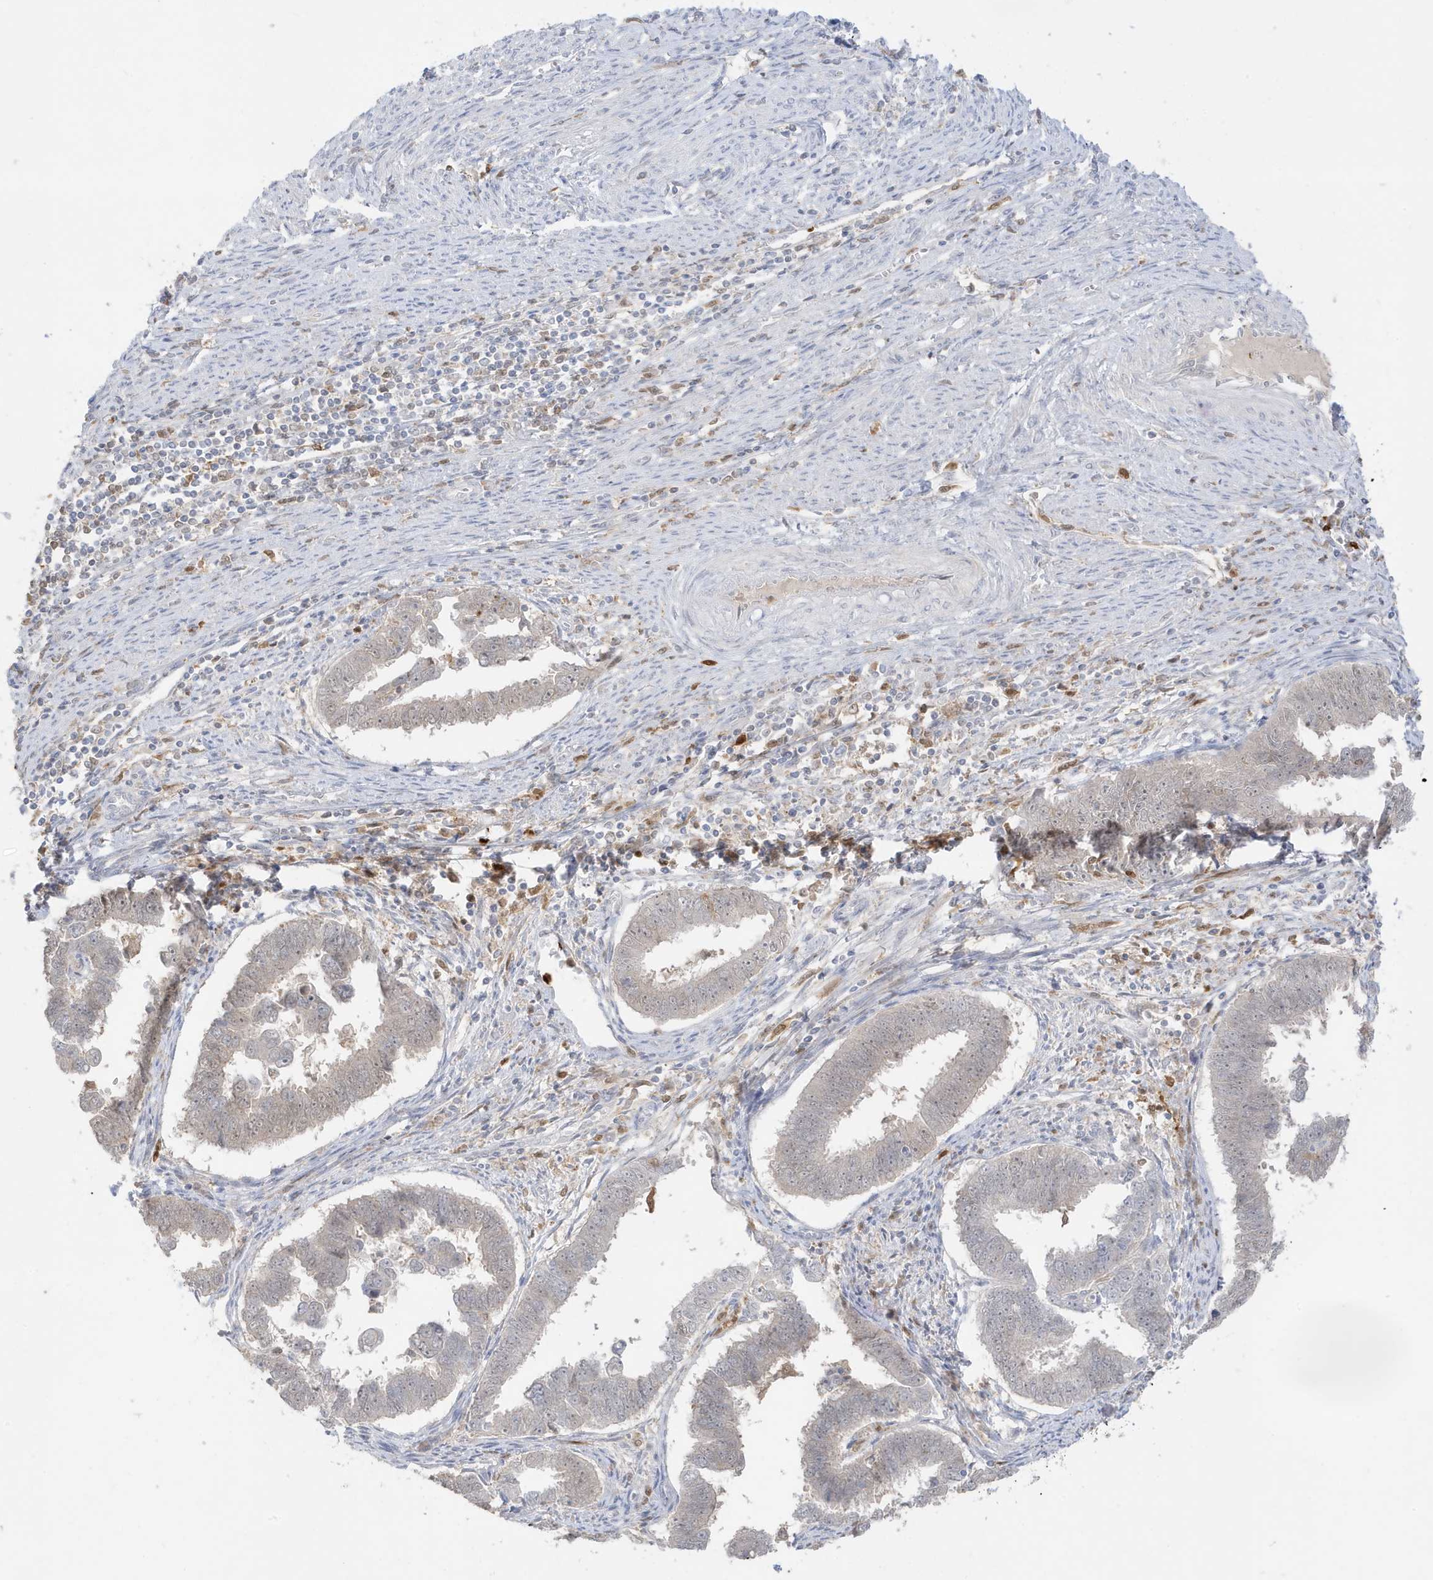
{"staining": {"intensity": "negative", "quantity": "none", "location": "none"}, "tissue": "endometrial cancer", "cell_type": "Tumor cells", "image_type": "cancer", "snomed": [{"axis": "morphology", "description": "Adenocarcinoma, NOS"}, {"axis": "topography", "description": "Endometrium"}], "caption": "High power microscopy photomicrograph of an IHC histopathology image of endometrial adenocarcinoma, revealing no significant expression in tumor cells.", "gene": "GCA", "patient": {"sex": "female", "age": 75}}